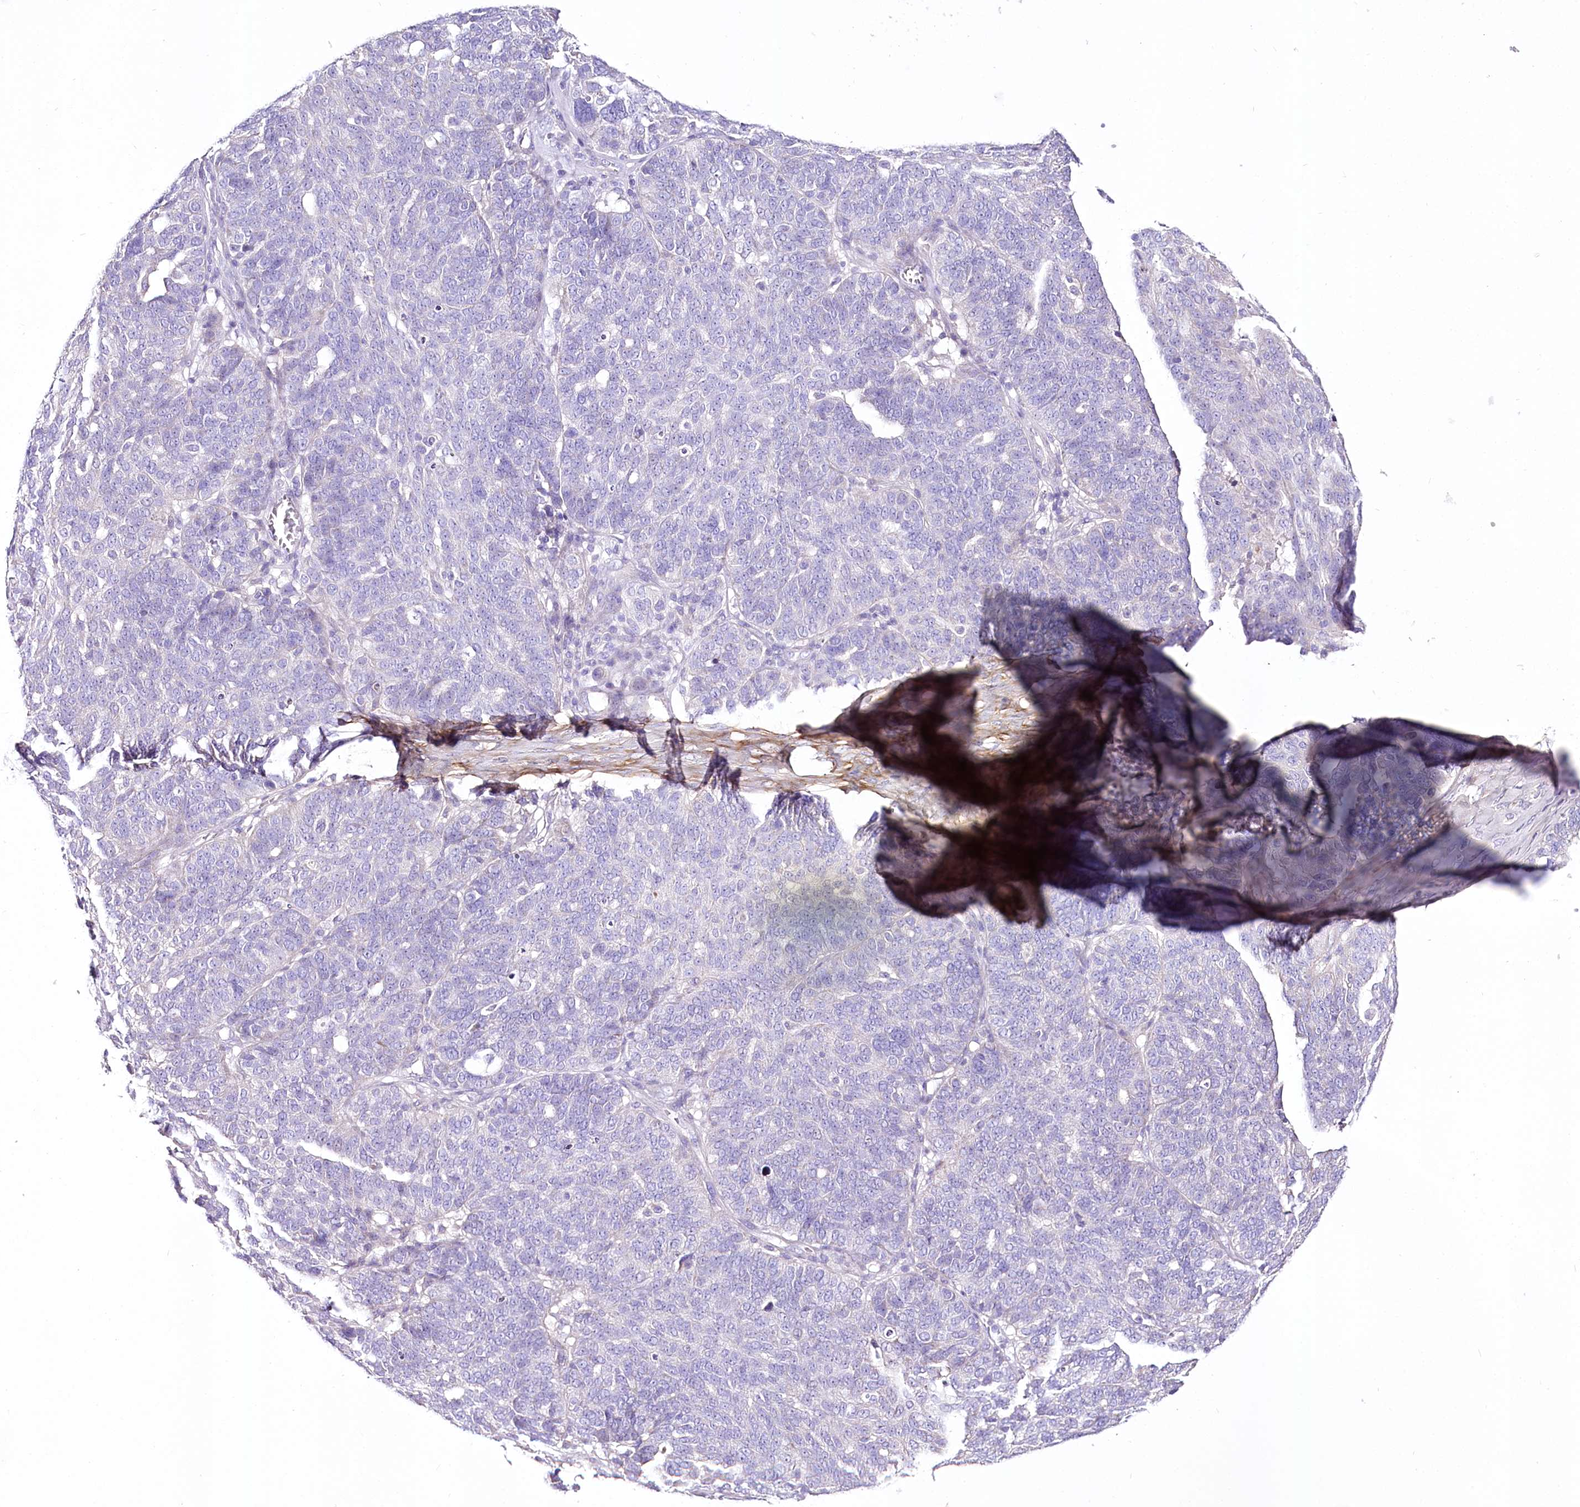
{"staining": {"intensity": "negative", "quantity": "none", "location": "none"}, "tissue": "ovarian cancer", "cell_type": "Tumor cells", "image_type": "cancer", "snomed": [{"axis": "morphology", "description": "Cystadenocarcinoma, serous, NOS"}, {"axis": "topography", "description": "Ovary"}], "caption": "Protein analysis of serous cystadenocarcinoma (ovarian) demonstrates no significant staining in tumor cells.", "gene": "LRRC14B", "patient": {"sex": "female", "age": 59}}